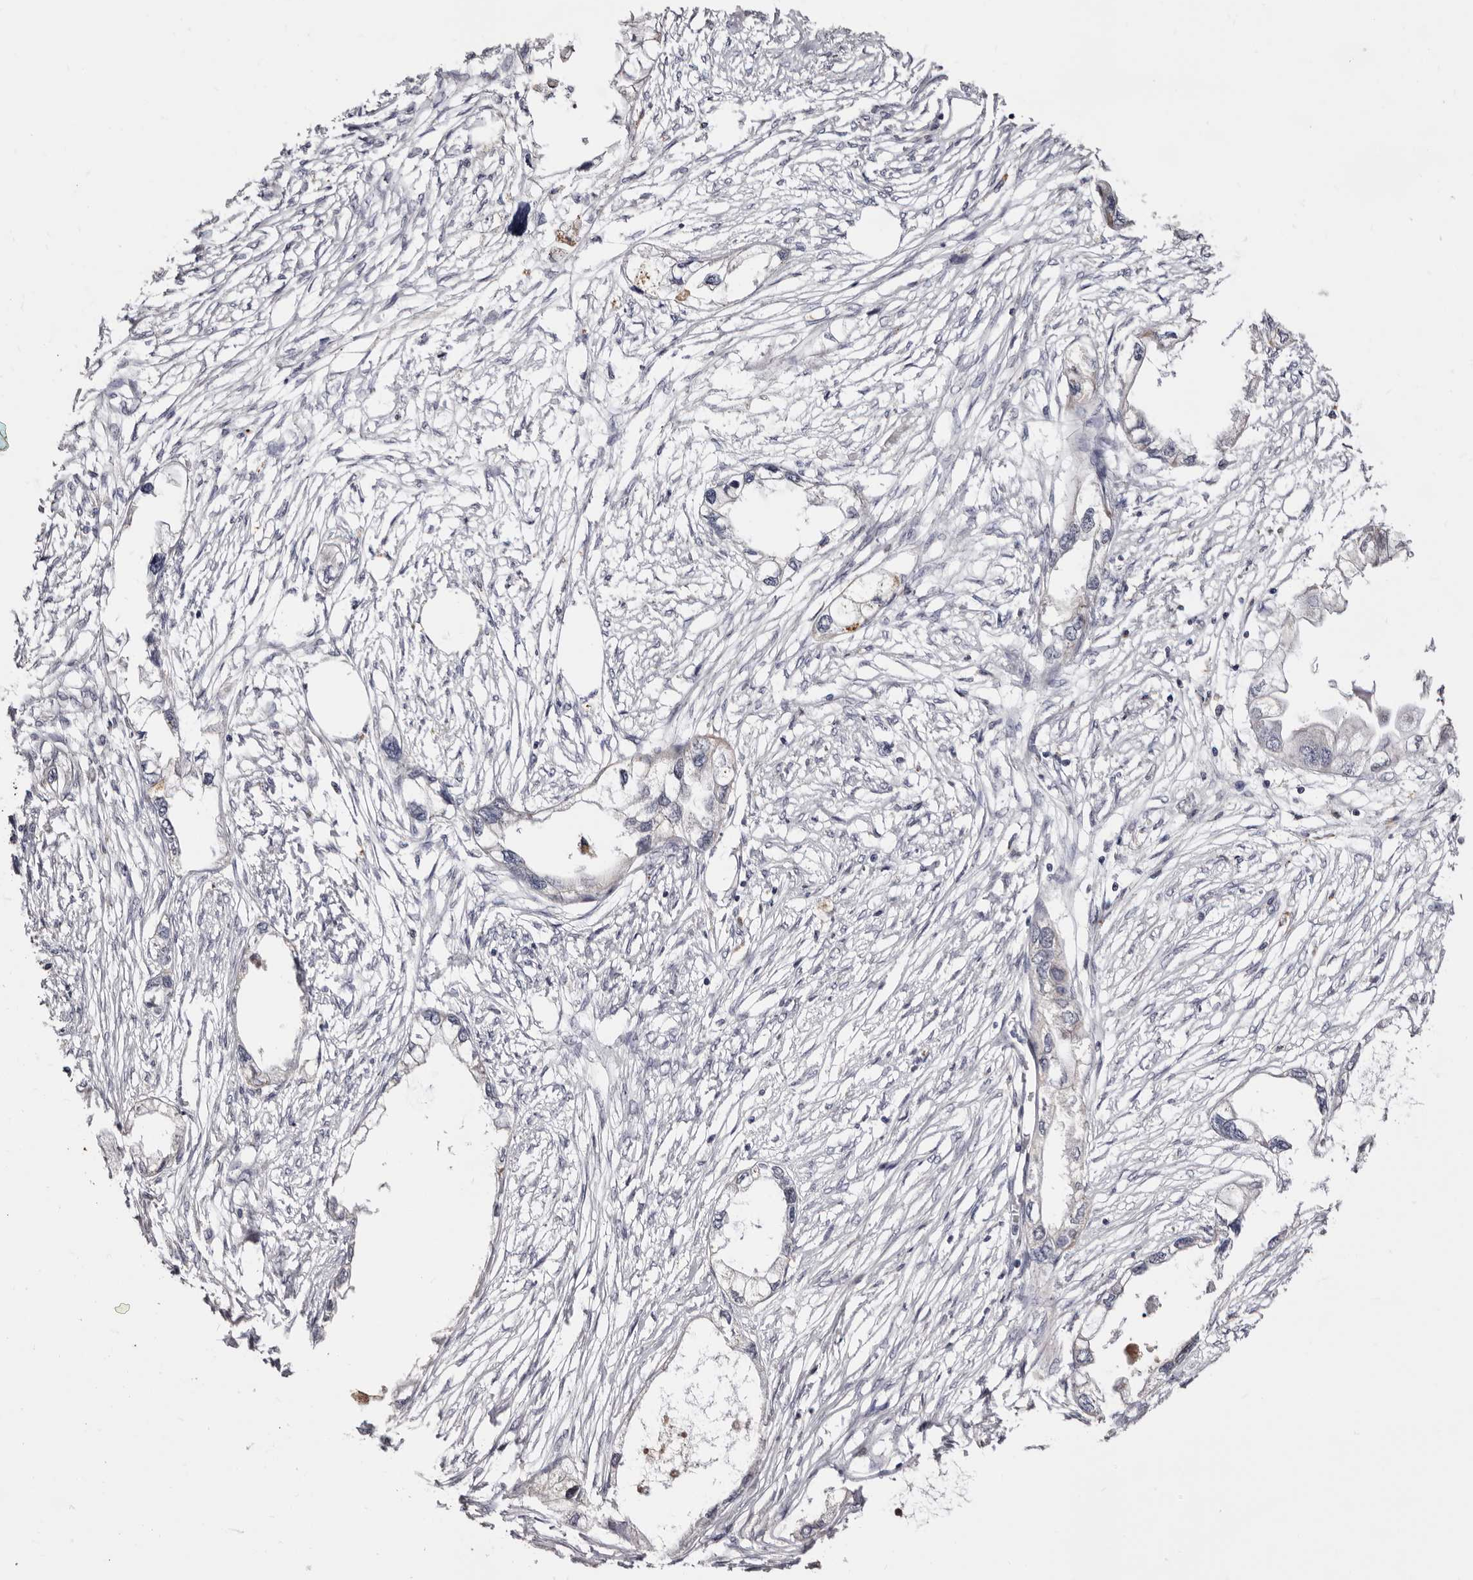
{"staining": {"intensity": "negative", "quantity": "none", "location": "none"}, "tissue": "endometrial cancer", "cell_type": "Tumor cells", "image_type": "cancer", "snomed": [{"axis": "morphology", "description": "Adenocarcinoma, NOS"}, {"axis": "morphology", "description": "Adenocarcinoma, metastatic, NOS"}, {"axis": "topography", "description": "Adipose tissue"}, {"axis": "topography", "description": "Endometrium"}], "caption": "This micrograph is of endometrial cancer (adenocarcinoma) stained with IHC to label a protein in brown with the nuclei are counter-stained blue. There is no staining in tumor cells.", "gene": "PTAFR", "patient": {"sex": "female", "age": 67}}